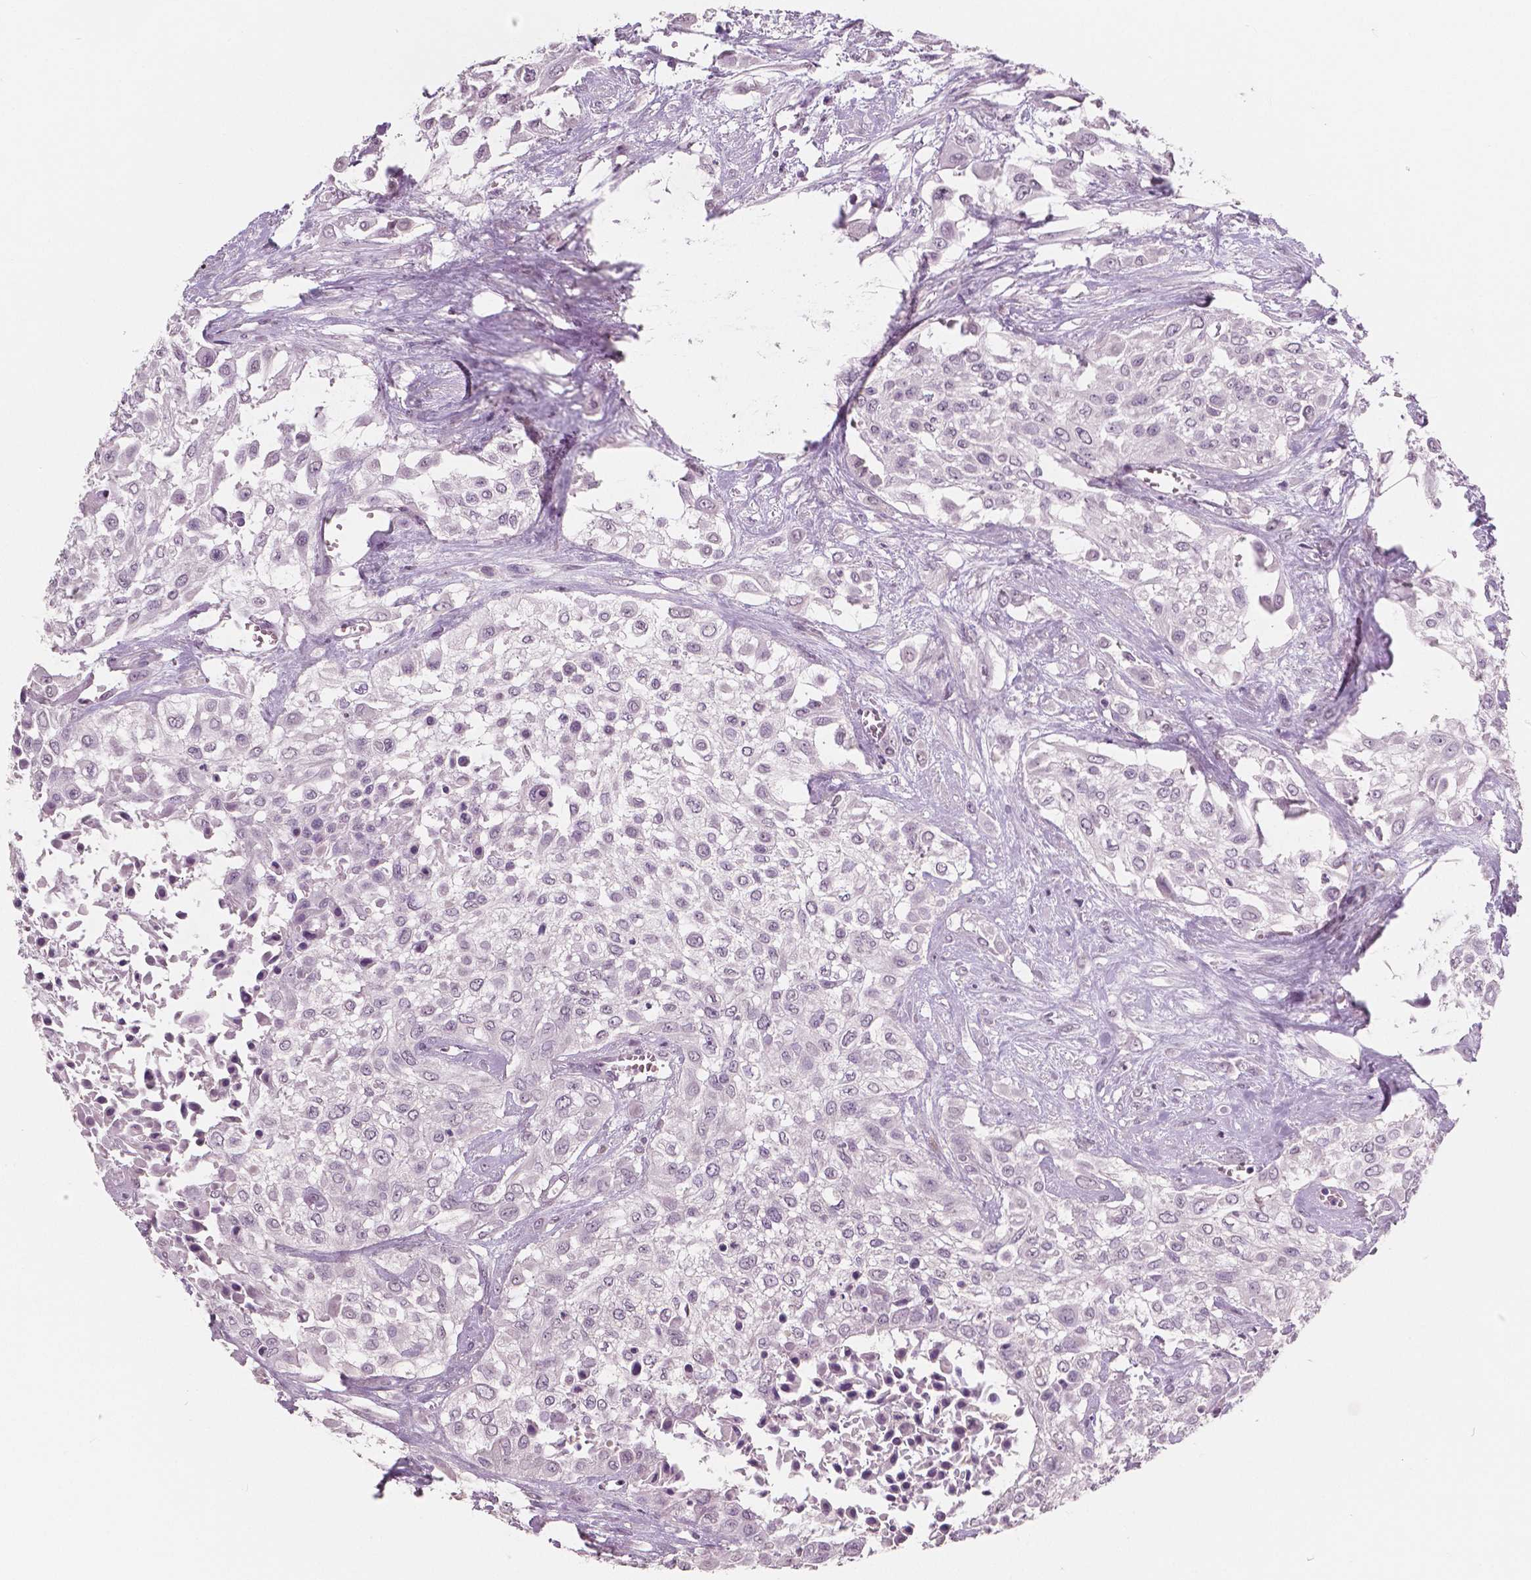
{"staining": {"intensity": "negative", "quantity": "none", "location": "none"}, "tissue": "urothelial cancer", "cell_type": "Tumor cells", "image_type": "cancer", "snomed": [{"axis": "morphology", "description": "Urothelial carcinoma, High grade"}, {"axis": "topography", "description": "Urinary bladder"}], "caption": "High power microscopy image of an immunohistochemistry micrograph of urothelial cancer, revealing no significant positivity in tumor cells.", "gene": "NECAB1", "patient": {"sex": "male", "age": 57}}